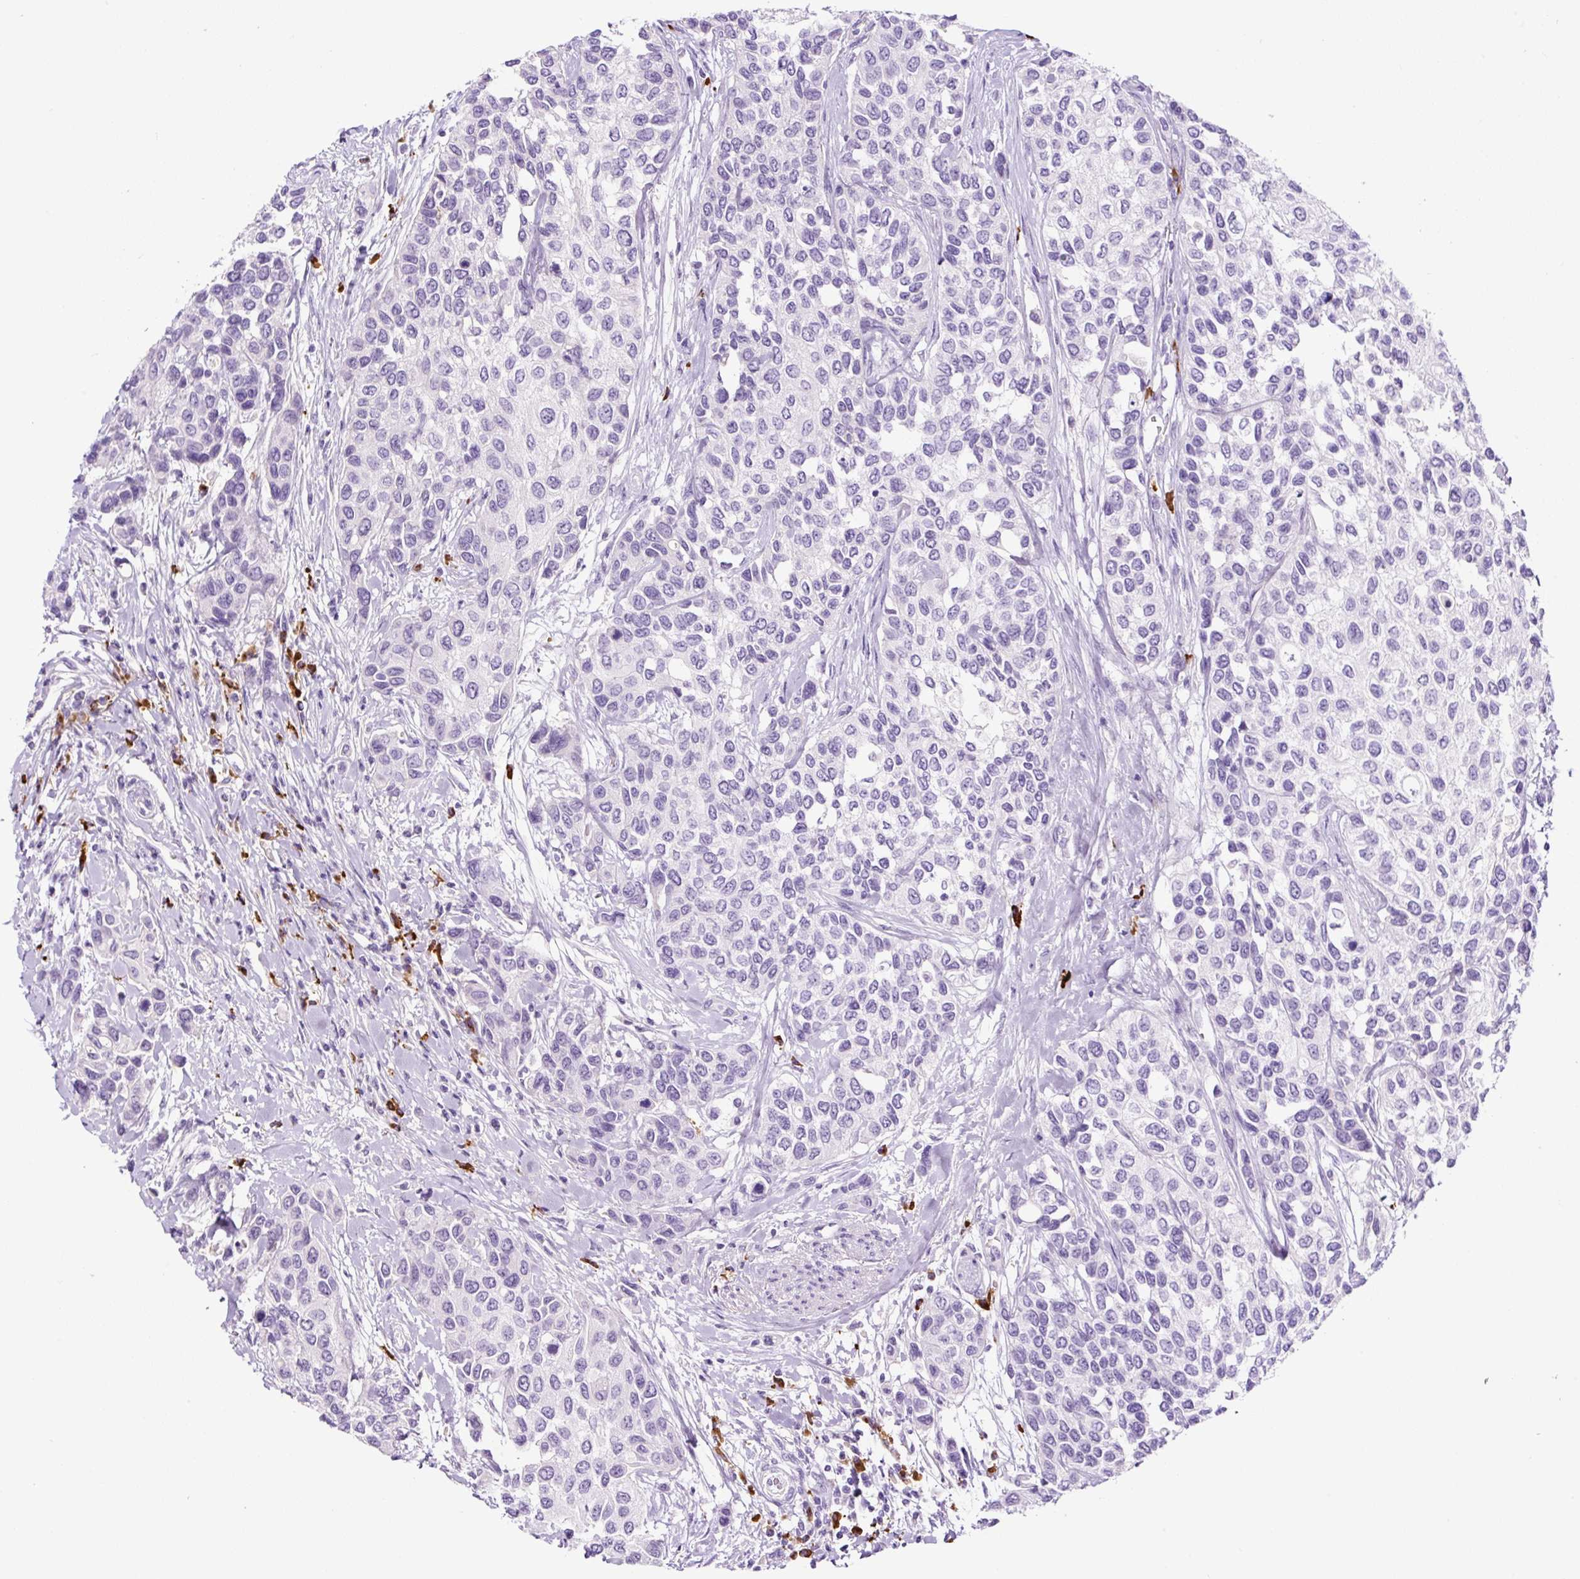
{"staining": {"intensity": "negative", "quantity": "none", "location": "none"}, "tissue": "urothelial cancer", "cell_type": "Tumor cells", "image_type": "cancer", "snomed": [{"axis": "morphology", "description": "Normal tissue, NOS"}, {"axis": "morphology", "description": "Urothelial carcinoma, High grade"}, {"axis": "topography", "description": "Vascular tissue"}, {"axis": "topography", "description": "Urinary bladder"}], "caption": "An image of human urothelial carcinoma (high-grade) is negative for staining in tumor cells.", "gene": "RNF212B", "patient": {"sex": "female", "age": 56}}